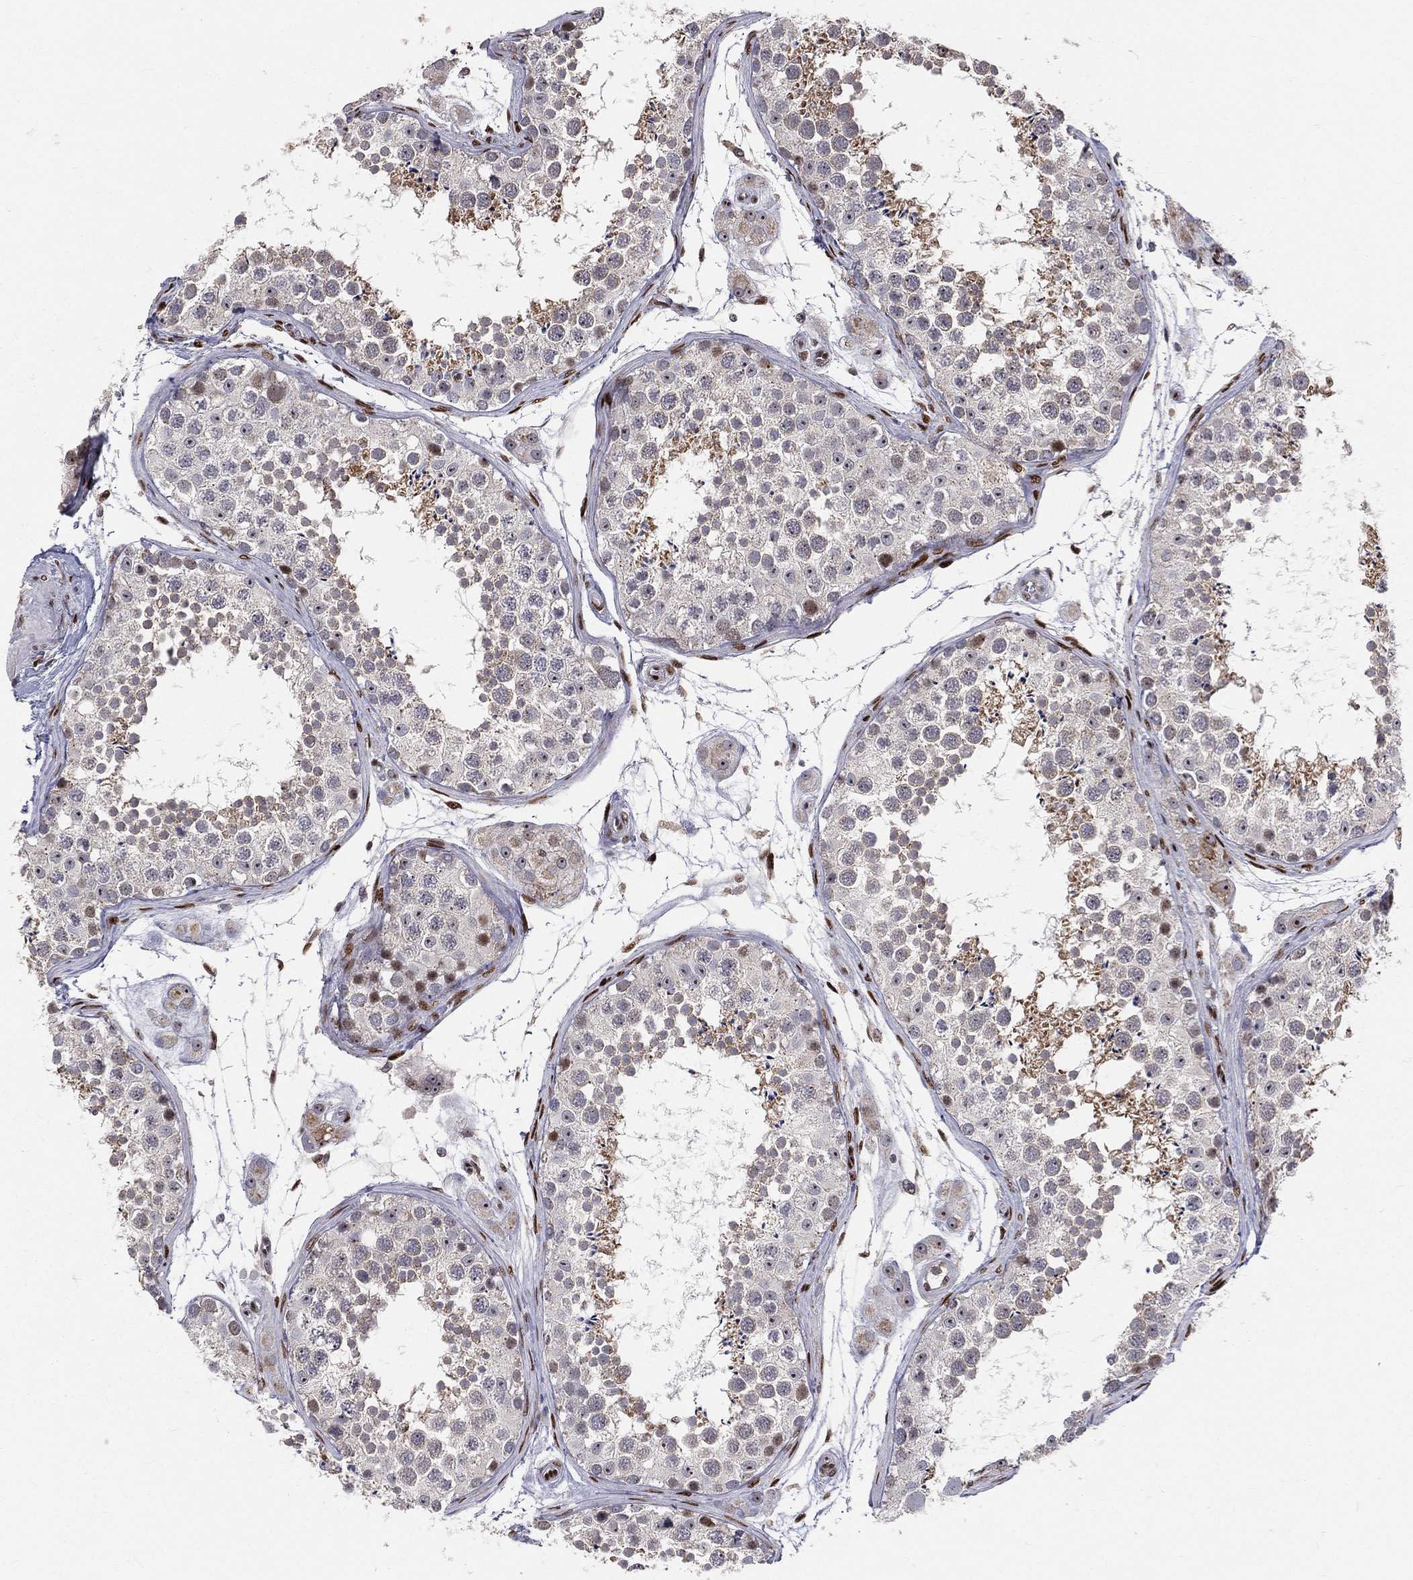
{"staining": {"intensity": "moderate", "quantity": "<25%", "location": "cytoplasmic/membranous"}, "tissue": "testis", "cell_type": "Cells in seminiferous ducts", "image_type": "normal", "snomed": [{"axis": "morphology", "description": "Normal tissue, NOS"}, {"axis": "topography", "description": "Testis"}], "caption": "Cells in seminiferous ducts exhibit low levels of moderate cytoplasmic/membranous staining in approximately <25% of cells in unremarkable human testis.", "gene": "ZEB1", "patient": {"sex": "male", "age": 41}}